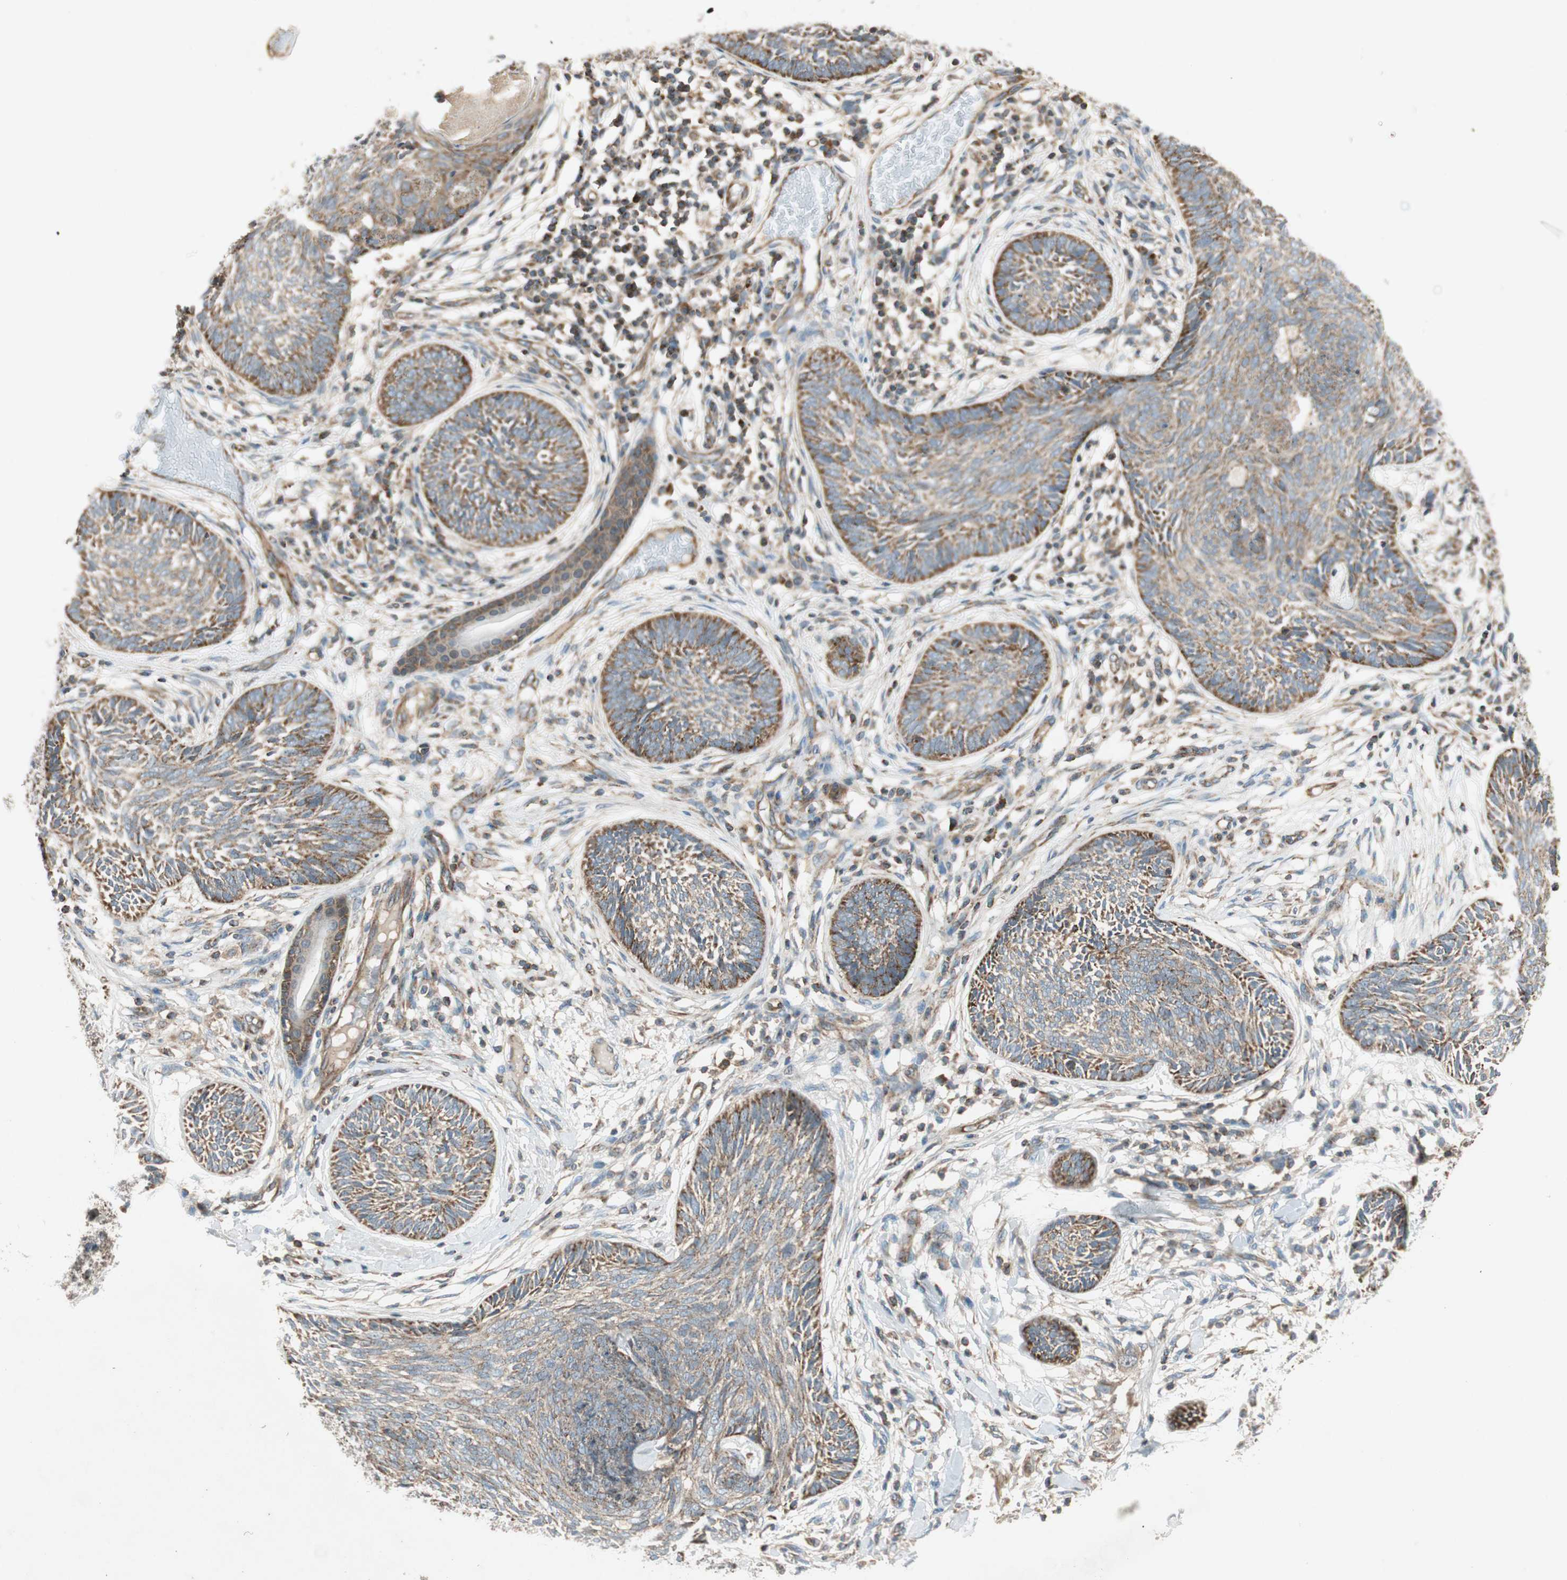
{"staining": {"intensity": "strong", "quantity": ">75%", "location": "cytoplasmic/membranous"}, "tissue": "skin cancer", "cell_type": "Tumor cells", "image_type": "cancer", "snomed": [{"axis": "morphology", "description": "Papilloma, NOS"}, {"axis": "morphology", "description": "Basal cell carcinoma"}, {"axis": "topography", "description": "Skin"}], "caption": "Tumor cells show high levels of strong cytoplasmic/membranous expression in about >75% of cells in skin cancer.", "gene": "CHADL", "patient": {"sex": "male", "age": 87}}